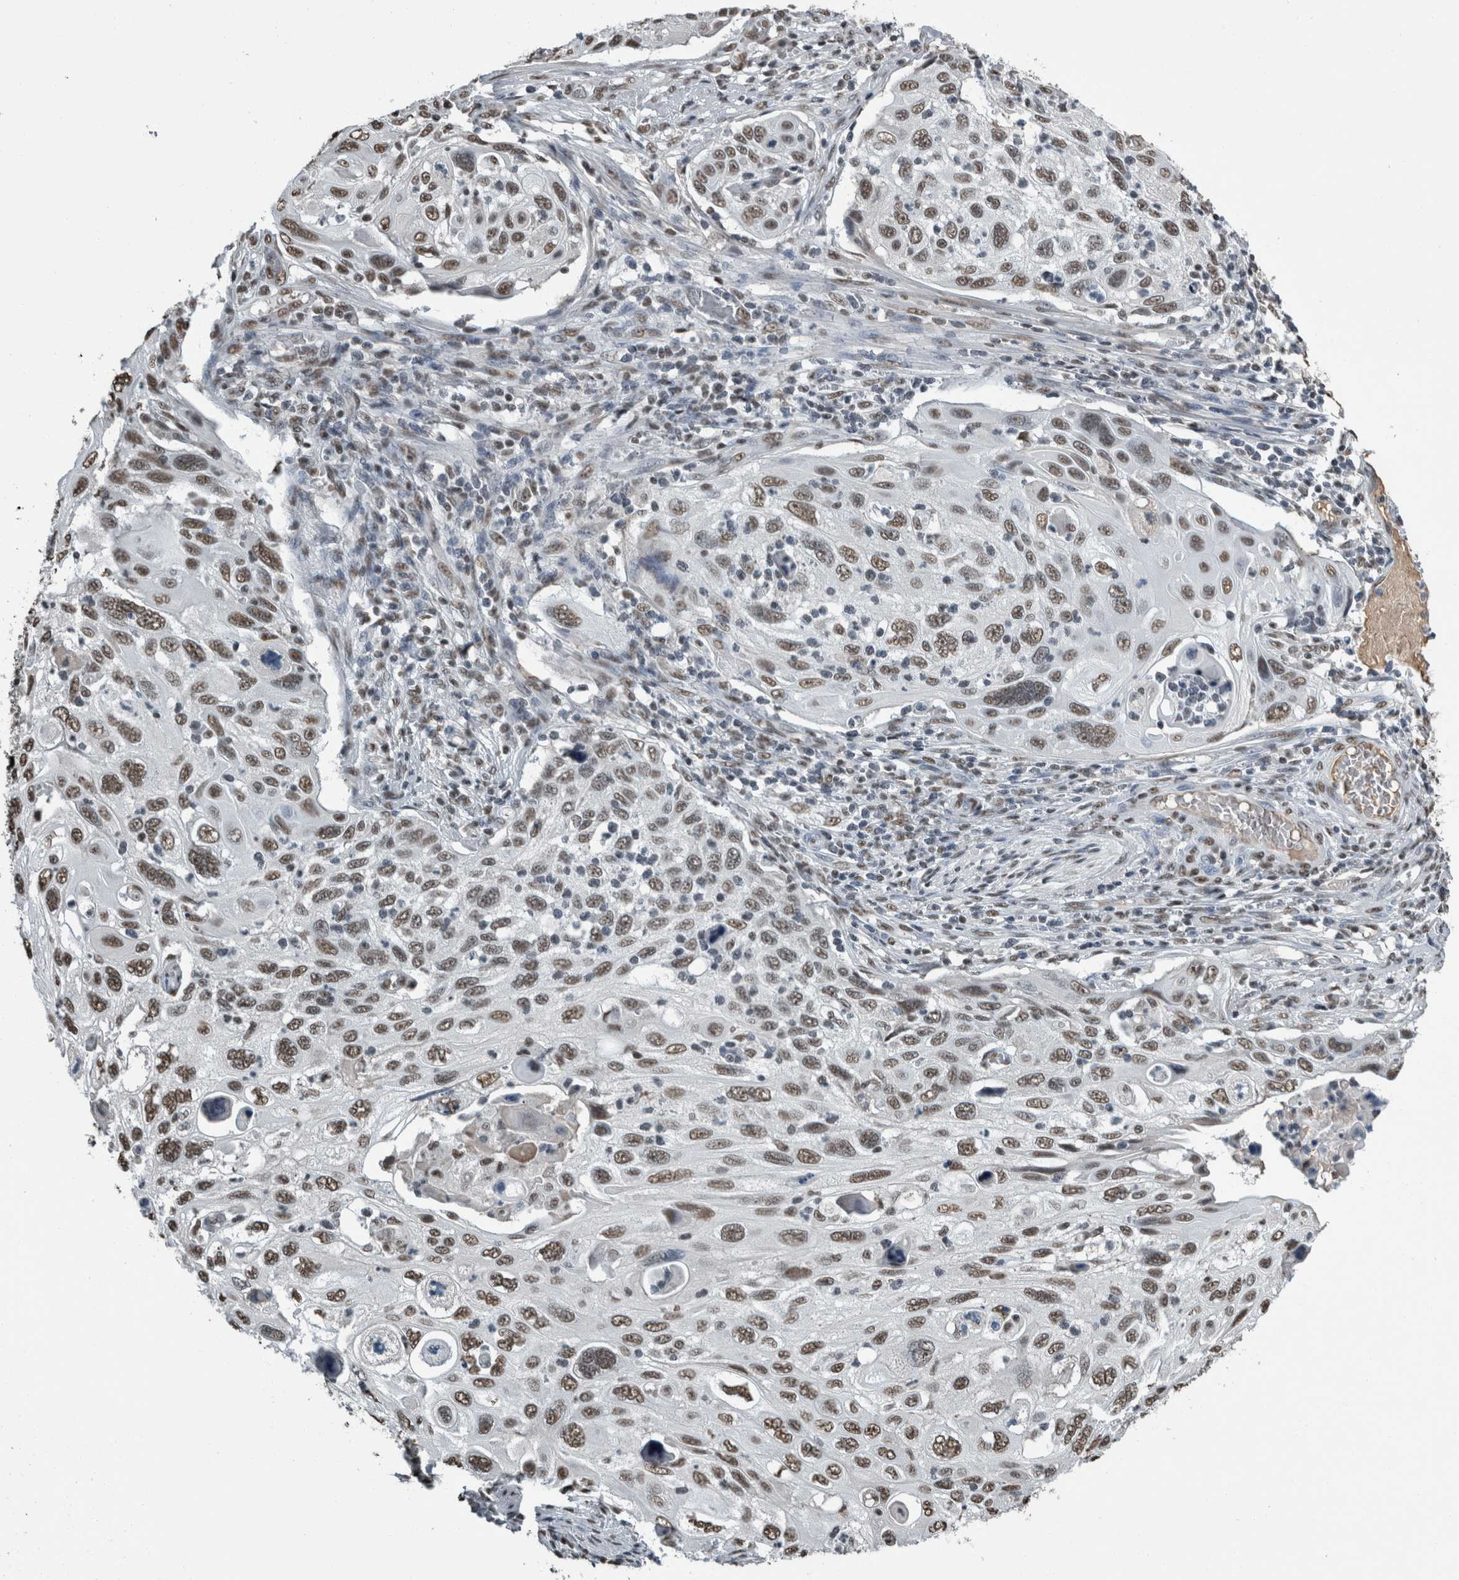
{"staining": {"intensity": "moderate", "quantity": ">75%", "location": "nuclear"}, "tissue": "cervical cancer", "cell_type": "Tumor cells", "image_type": "cancer", "snomed": [{"axis": "morphology", "description": "Squamous cell carcinoma, NOS"}, {"axis": "topography", "description": "Cervix"}], "caption": "The histopathology image displays staining of cervical cancer (squamous cell carcinoma), revealing moderate nuclear protein positivity (brown color) within tumor cells.", "gene": "TGS1", "patient": {"sex": "female", "age": 70}}